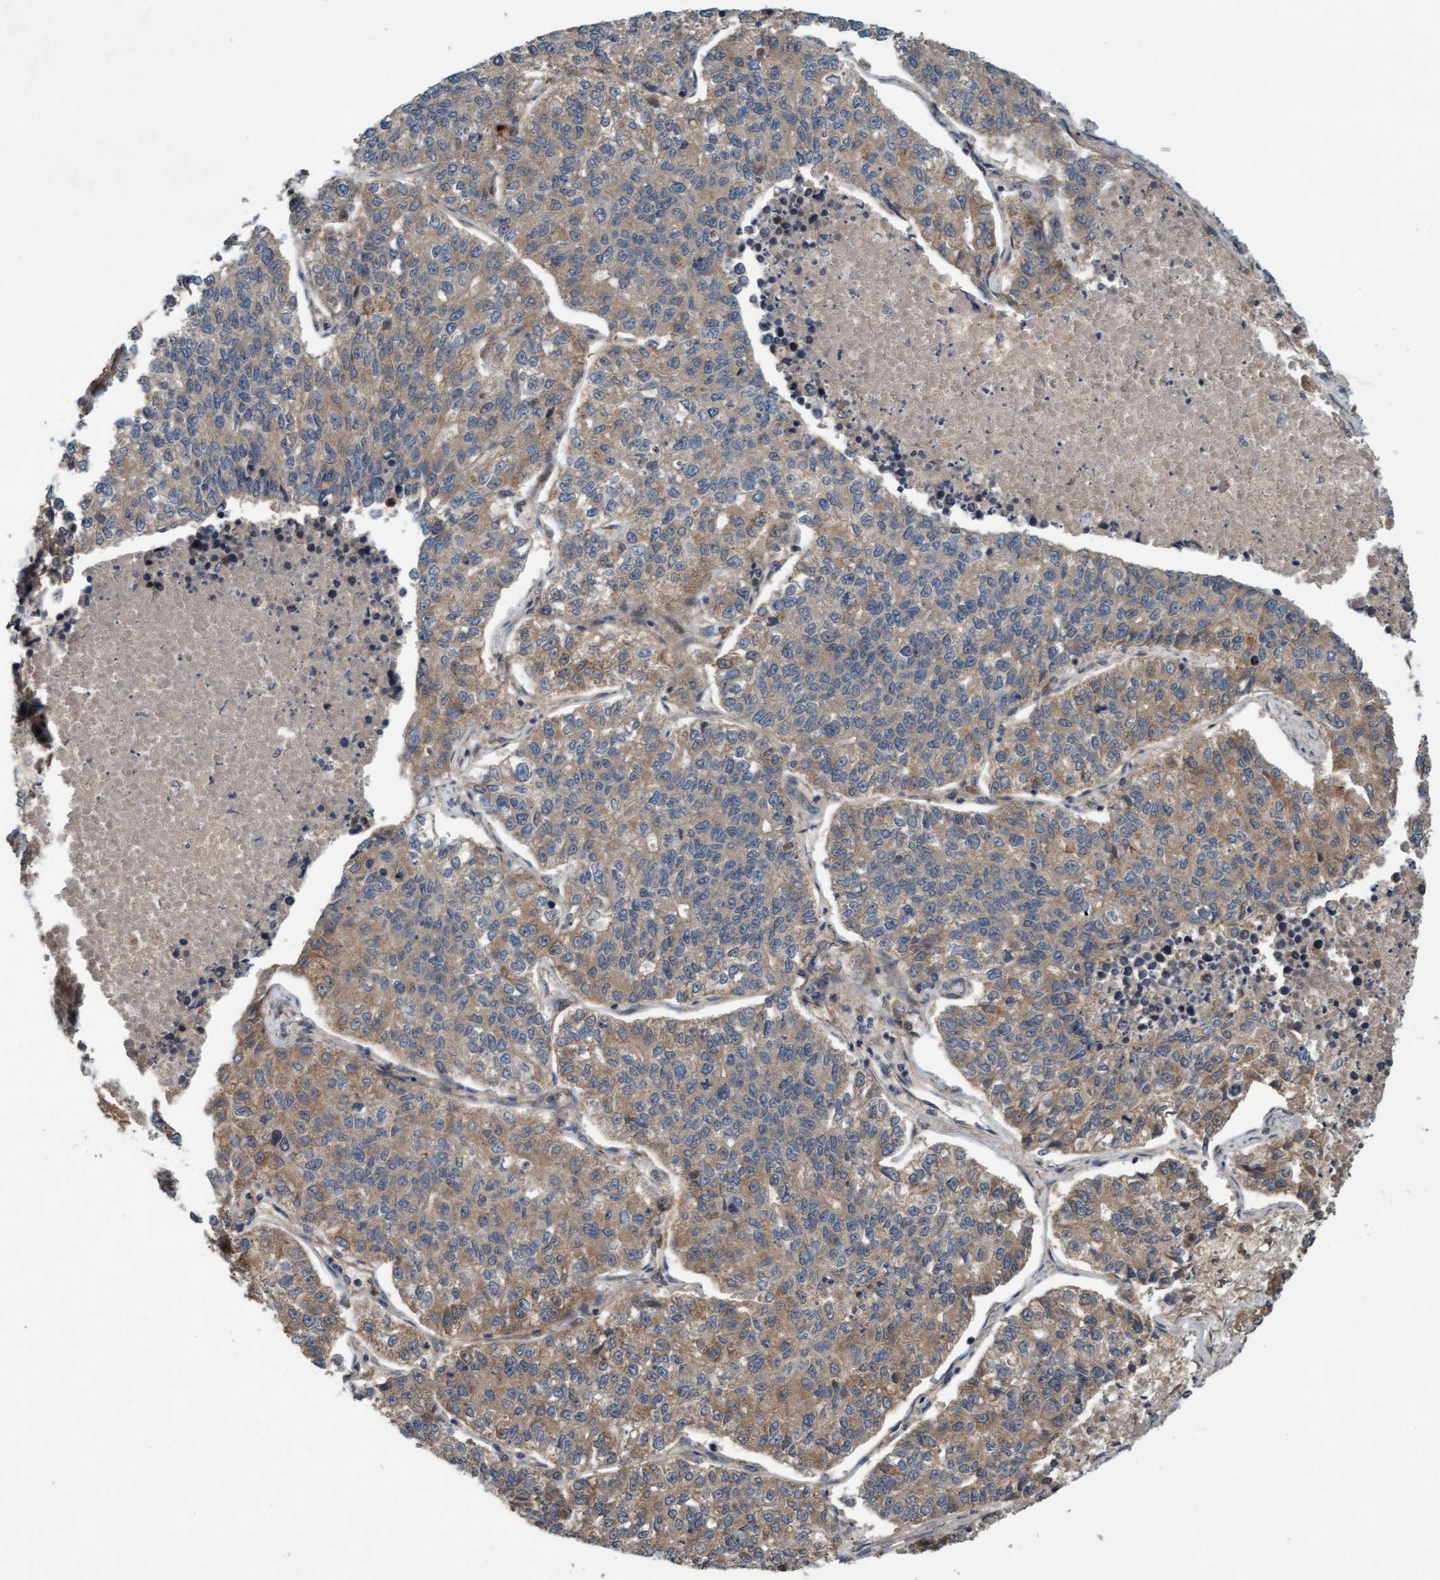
{"staining": {"intensity": "weak", "quantity": ">75%", "location": "cytoplasmic/membranous"}, "tissue": "lung cancer", "cell_type": "Tumor cells", "image_type": "cancer", "snomed": [{"axis": "morphology", "description": "Adenocarcinoma, NOS"}, {"axis": "topography", "description": "Lung"}], "caption": "Immunohistochemical staining of lung adenocarcinoma demonstrates low levels of weak cytoplasmic/membranous protein positivity in approximately >75% of tumor cells. (DAB (3,3'-diaminobenzidine) IHC with brightfield microscopy, high magnification).", "gene": "MLXIP", "patient": {"sex": "male", "age": 49}}